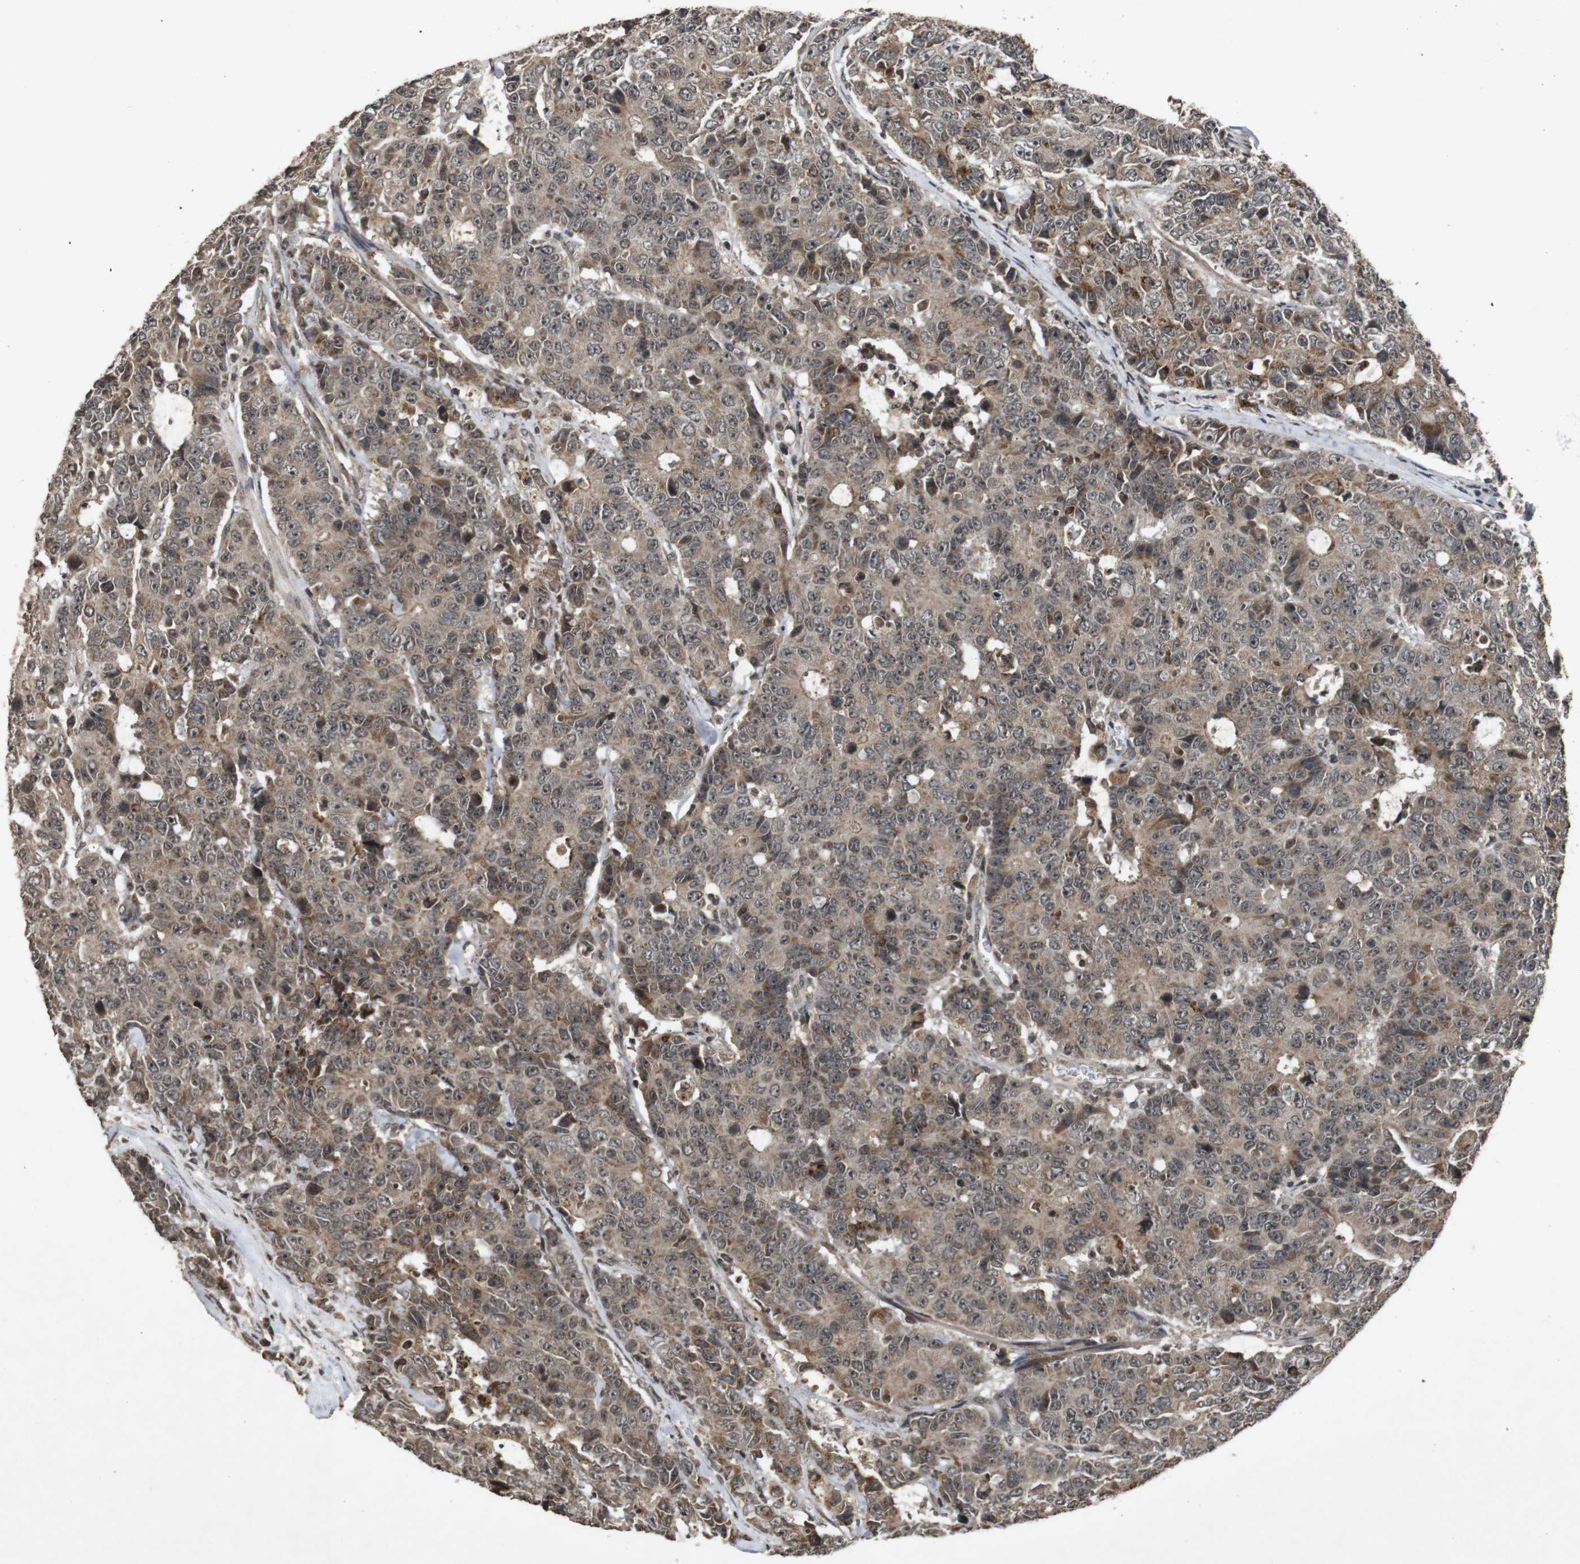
{"staining": {"intensity": "moderate", "quantity": "25%-75%", "location": "cytoplasmic/membranous,nuclear"}, "tissue": "colorectal cancer", "cell_type": "Tumor cells", "image_type": "cancer", "snomed": [{"axis": "morphology", "description": "Adenocarcinoma, NOS"}, {"axis": "topography", "description": "Colon"}], "caption": "High-magnification brightfield microscopy of adenocarcinoma (colorectal) stained with DAB (brown) and counterstained with hematoxylin (blue). tumor cells exhibit moderate cytoplasmic/membranous and nuclear expression is identified in approximately25%-75% of cells. The staining is performed using DAB (3,3'-diaminobenzidine) brown chromogen to label protein expression. The nuclei are counter-stained blue using hematoxylin.", "gene": "SORL1", "patient": {"sex": "female", "age": 86}}